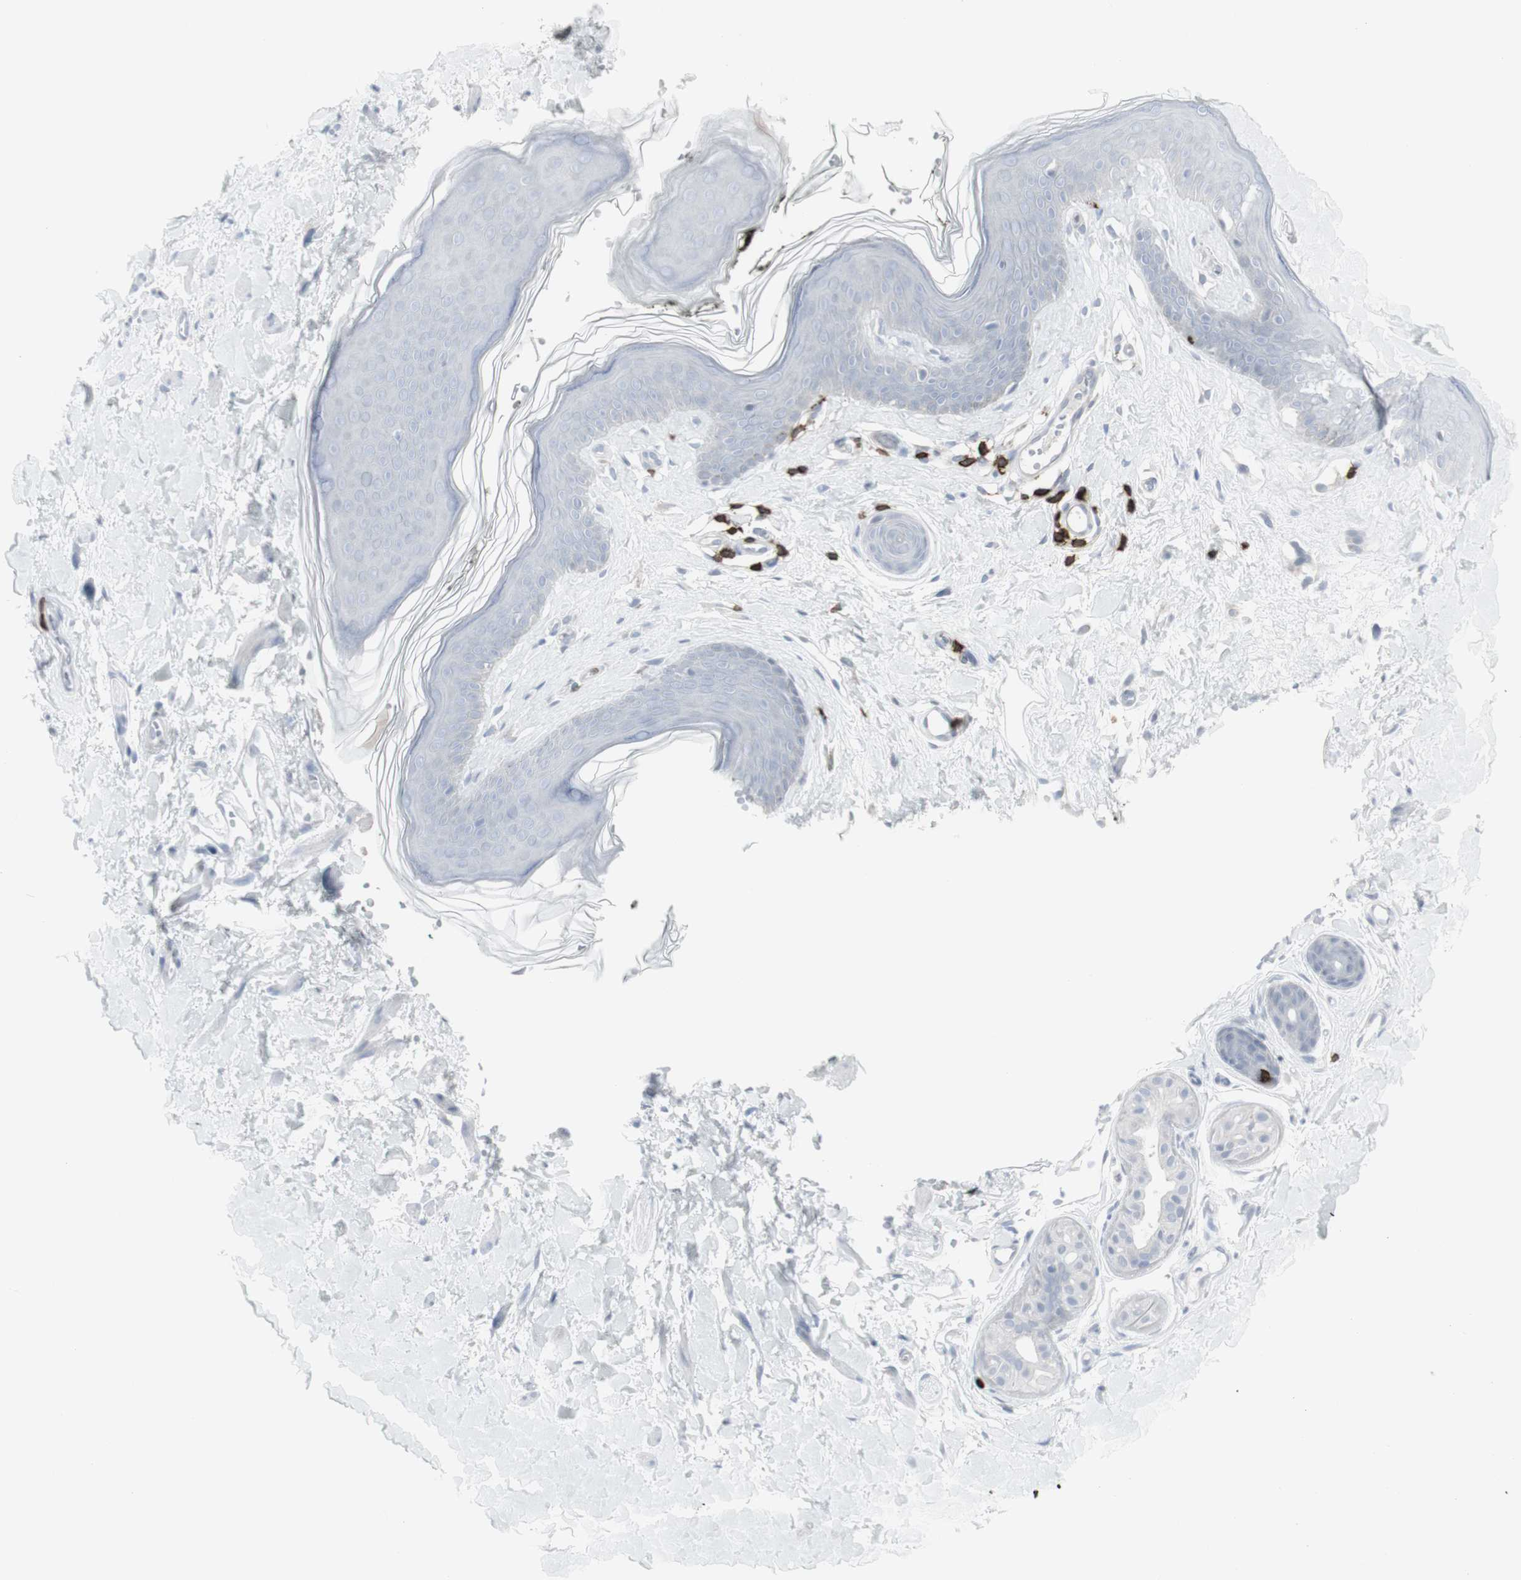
{"staining": {"intensity": "negative", "quantity": "none", "location": "none"}, "tissue": "skin", "cell_type": "Epidermal cells", "image_type": "normal", "snomed": [{"axis": "morphology", "description": "Normal tissue, NOS"}, {"axis": "morphology", "description": "Inflammation, NOS"}, {"axis": "topography", "description": "Vulva"}], "caption": "The micrograph demonstrates no staining of epidermal cells in unremarkable skin. The staining was performed using DAB to visualize the protein expression in brown, while the nuclei were stained in blue with hematoxylin (Magnification: 20x).", "gene": "CD247", "patient": {"sex": "female", "age": 84}}